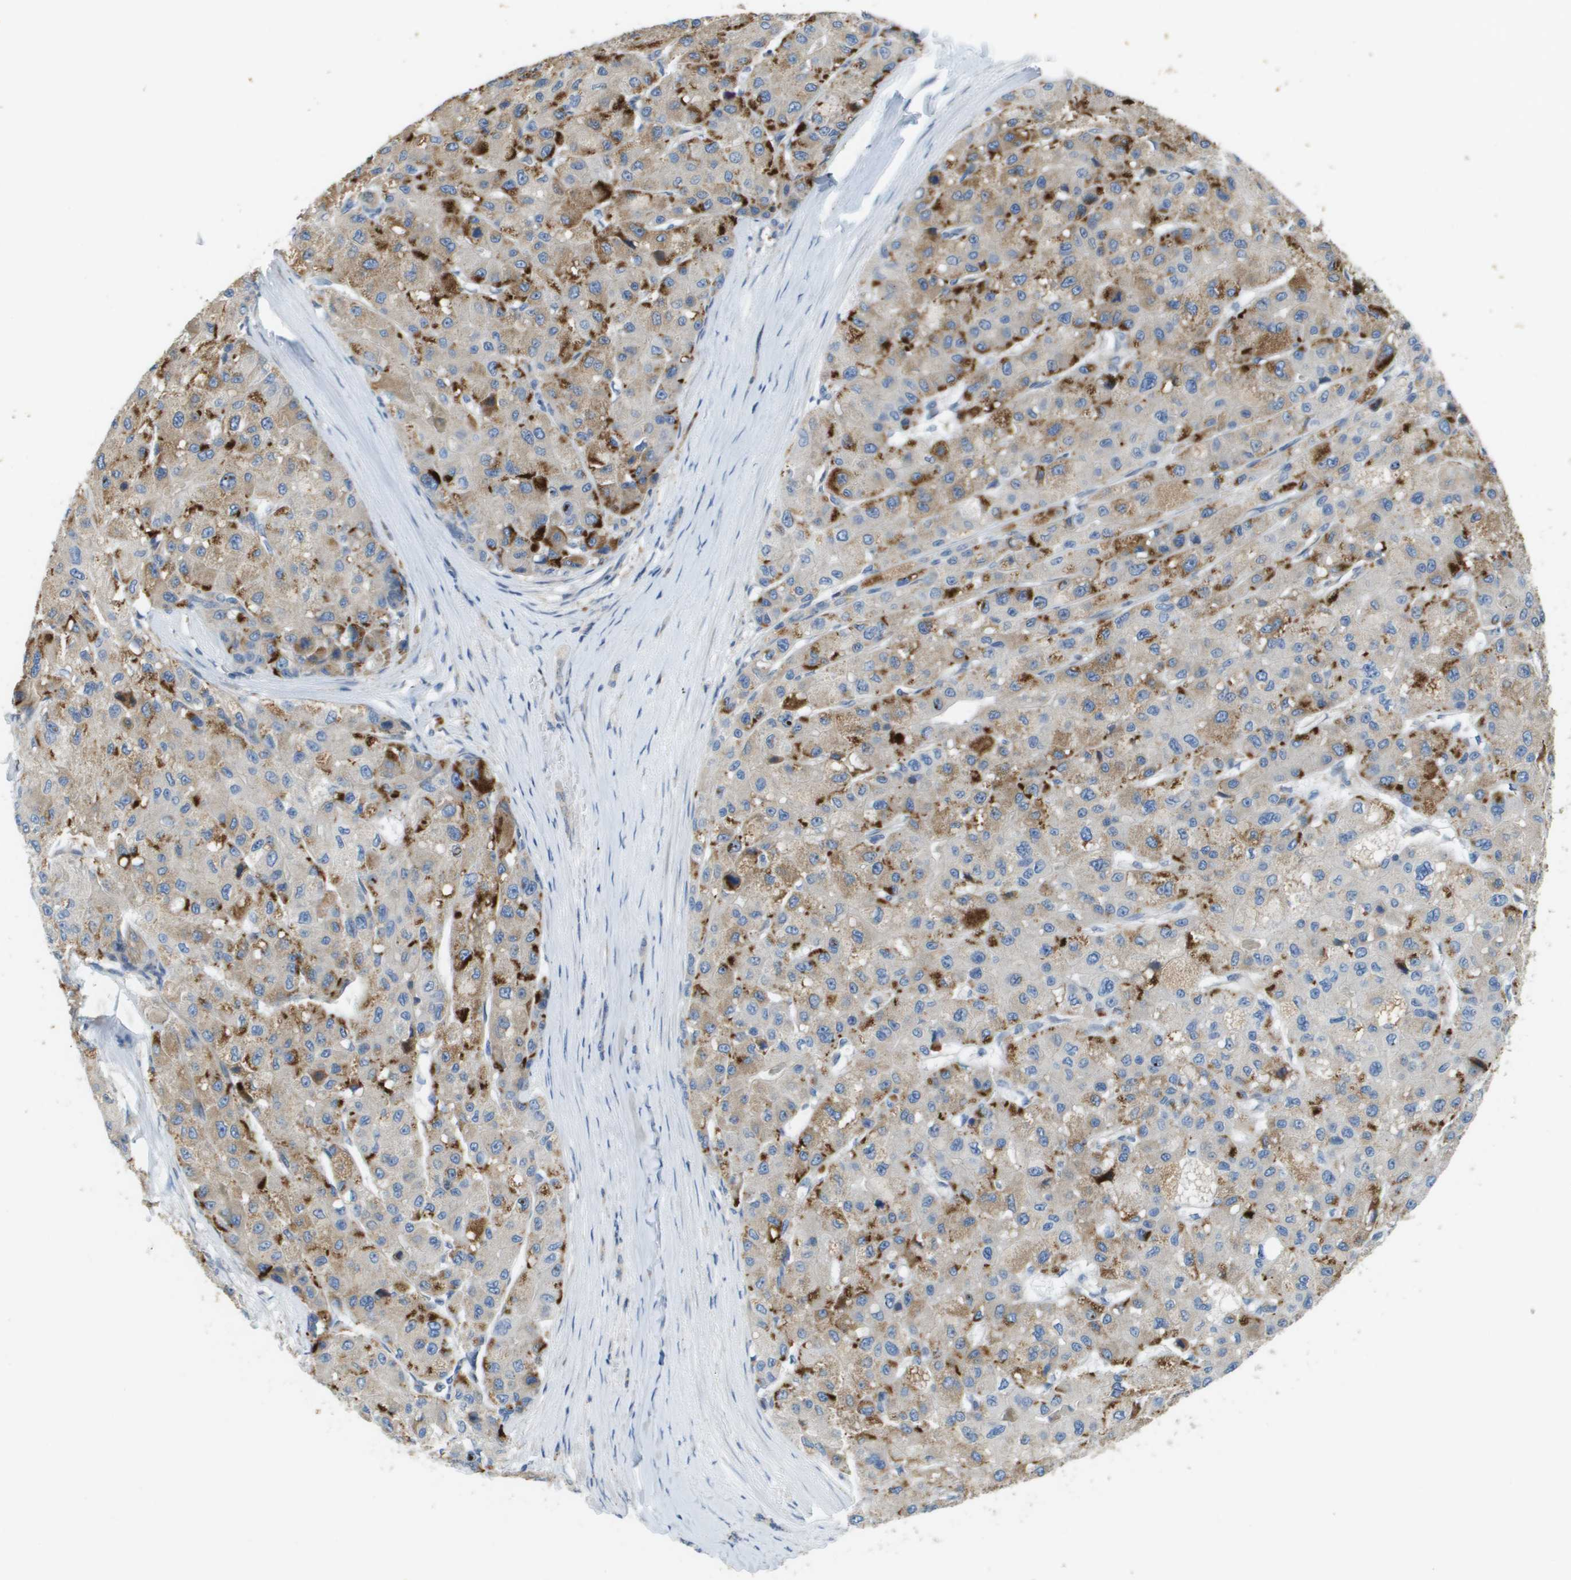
{"staining": {"intensity": "moderate", "quantity": "<25%", "location": "cytoplasmic/membranous"}, "tissue": "liver cancer", "cell_type": "Tumor cells", "image_type": "cancer", "snomed": [{"axis": "morphology", "description": "Carcinoma, Hepatocellular, NOS"}, {"axis": "topography", "description": "Liver"}], "caption": "A micrograph of human liver hepatocellular carcinoma stained for a protein demonstrates moderate cytoplasmic/membranous brown staining in tumor cells.", "gene": "CASP10", "patient": {"sex": "male", "age": 80}}